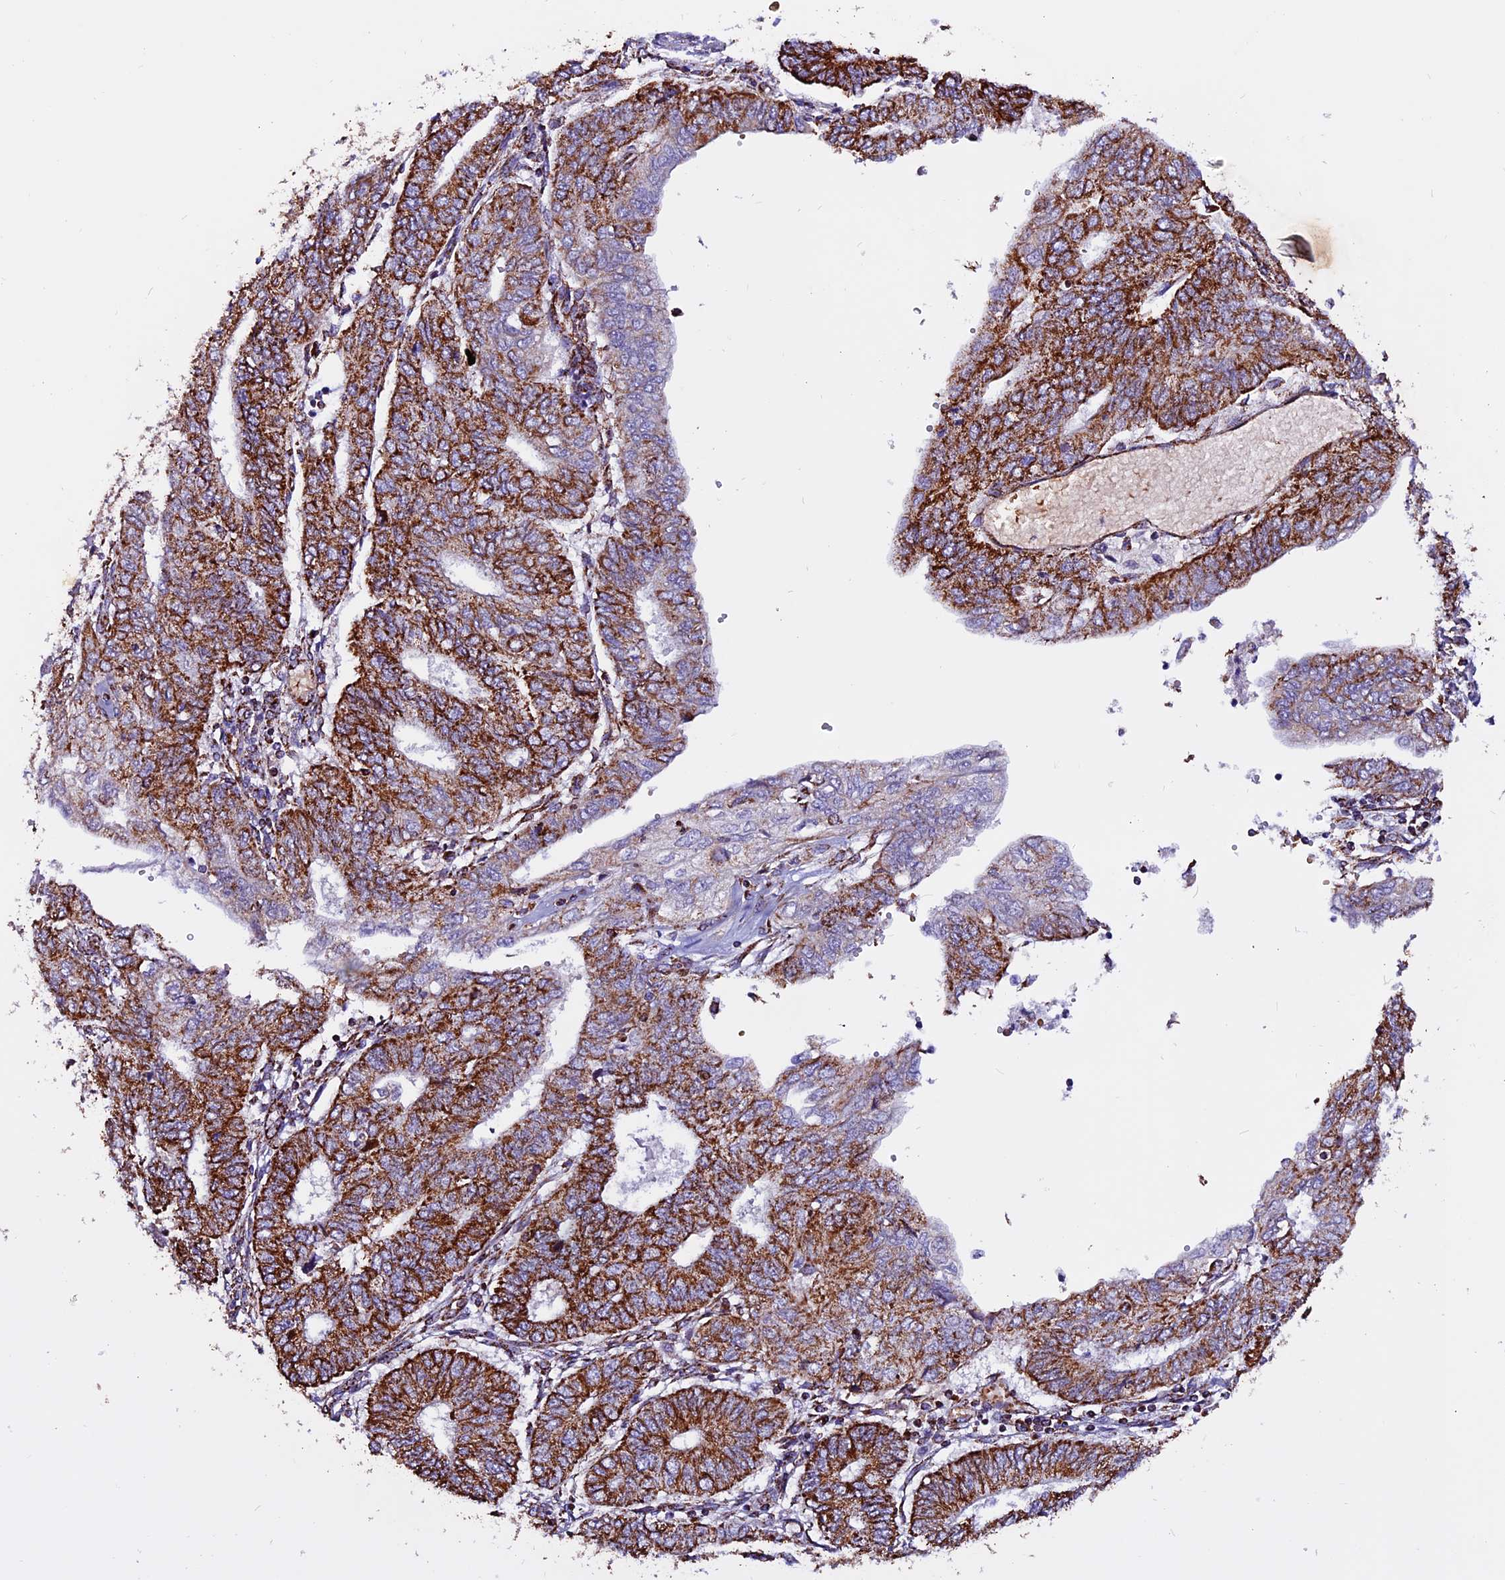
{"staining": {"intensity": "strong", "quantity": ">75%", "location": "cytoplasmic/membranous"}, "tissue": "endometrial cancer", "cell_type": "Tumor cells", "image_type": "cancer", "snomed": [{"axis": "morphology", "description": "Adenocarcinoma, NOS"}, {"axis": "topography", "description": "Endometrium"}], "caption": "The immunohistochemical stain shows strong cytoplasmic/membranous expression in tumor cells of adenocarcinoma (endometrial) tissue. The protein of interest is shown in brown color, while the nuclei are stained blue.", "gene": "CX3CL1", "patient": {"sex": "female", "age": 68}}